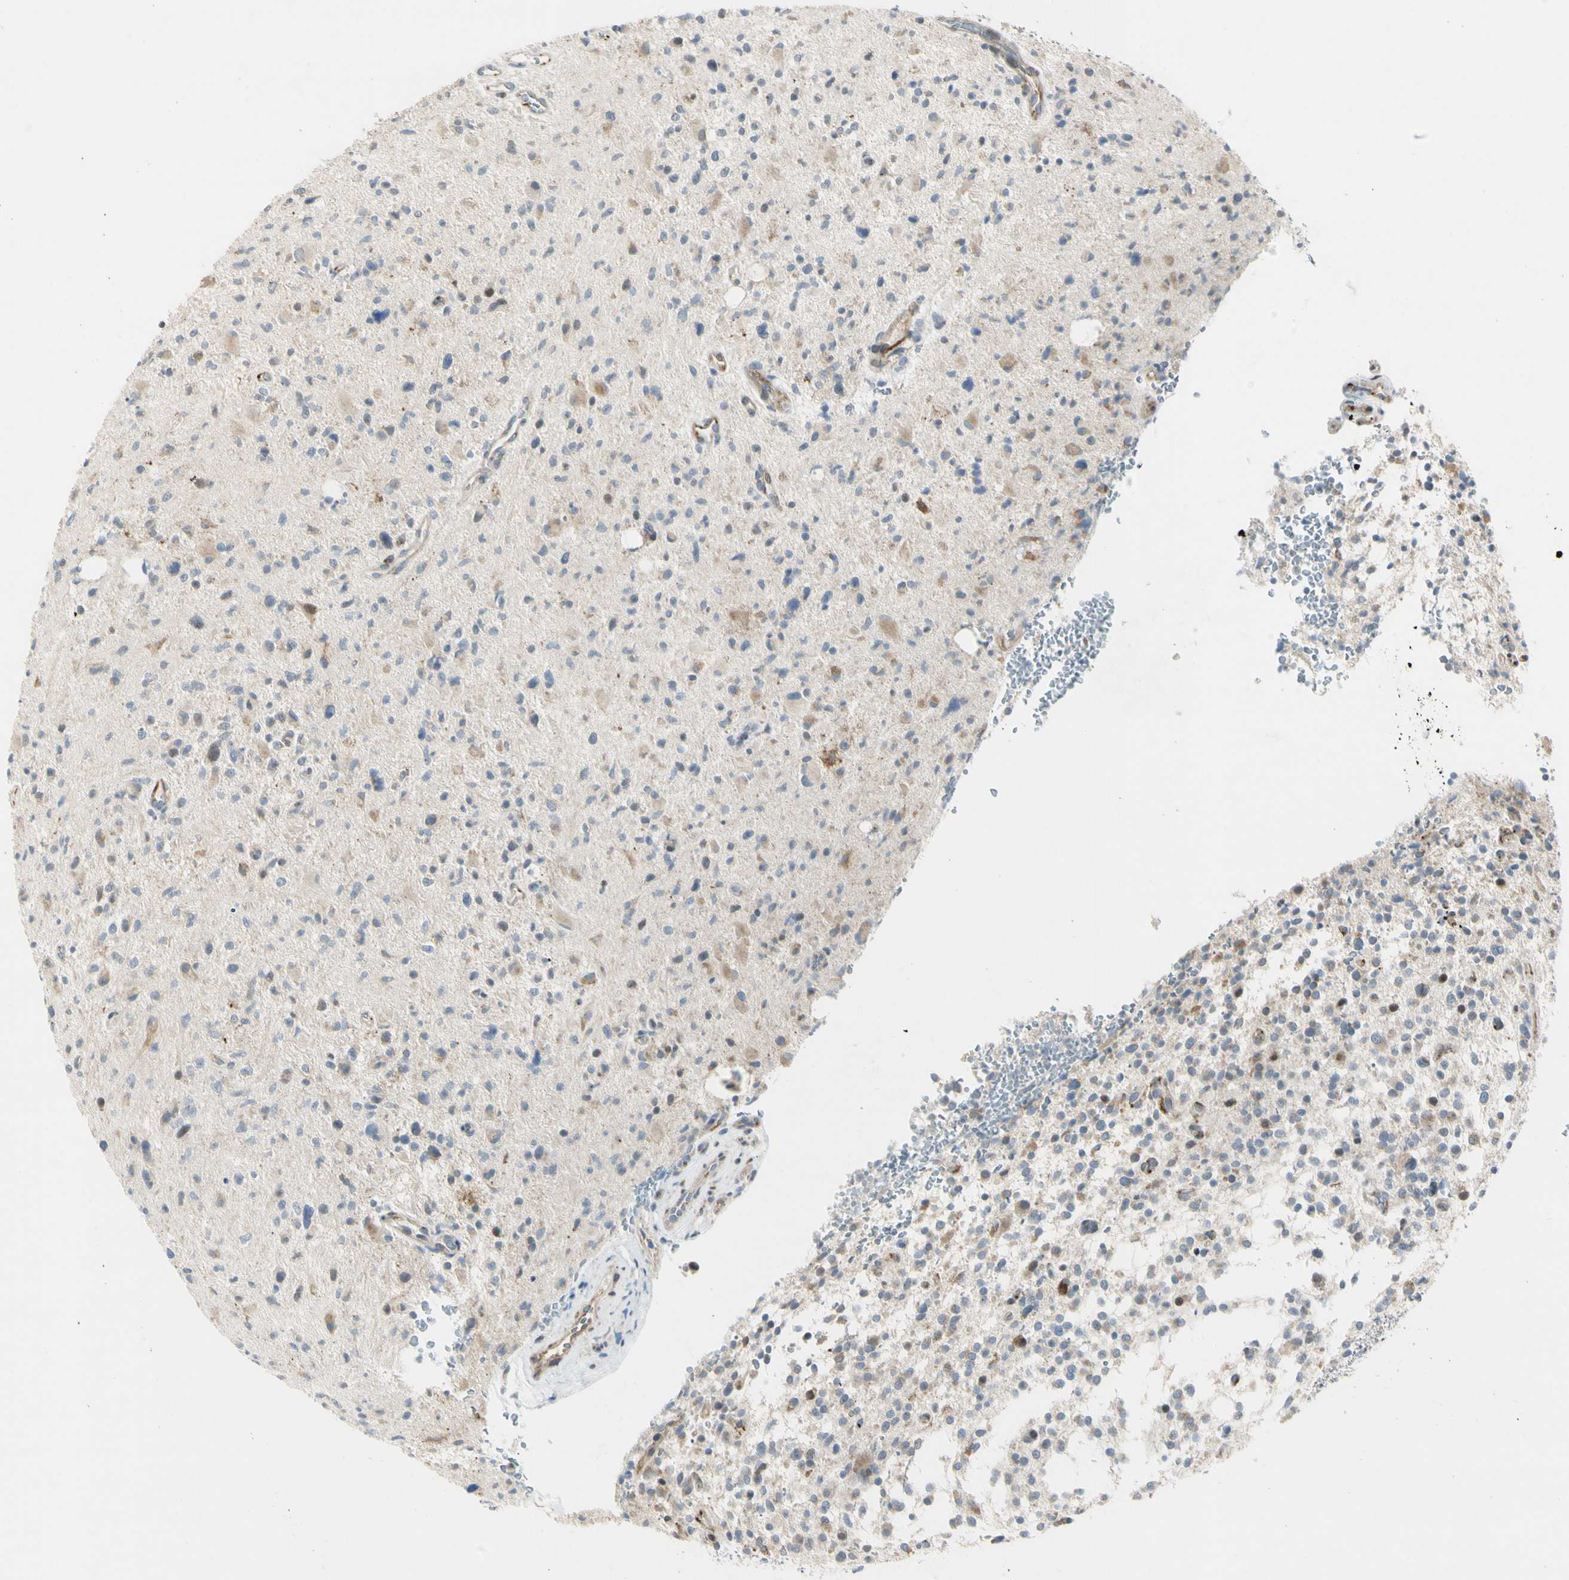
{"staining": {"intensity": "weak", "quantity": "25%-75%", "location": "cytoplasmic/membranous,nuclear"}, "tissue": "glioma", "cell_type": "Tumor cells", "image_type": "cancer", "snomed": [{"axis": "morphology", "description": "Glioma, malignant, High grade"}, {"axis": "topography", "description": "Brain"}], "caption": "There is low levels of weak cytoplasmic/membranous and nuclear staining in tumor cells of malignant glioma (high-grade), as demonstrated by immunohistochemical staining (brown color).", "gene": "NPDC1", "patient": {"sex": "male", "age": 48}}